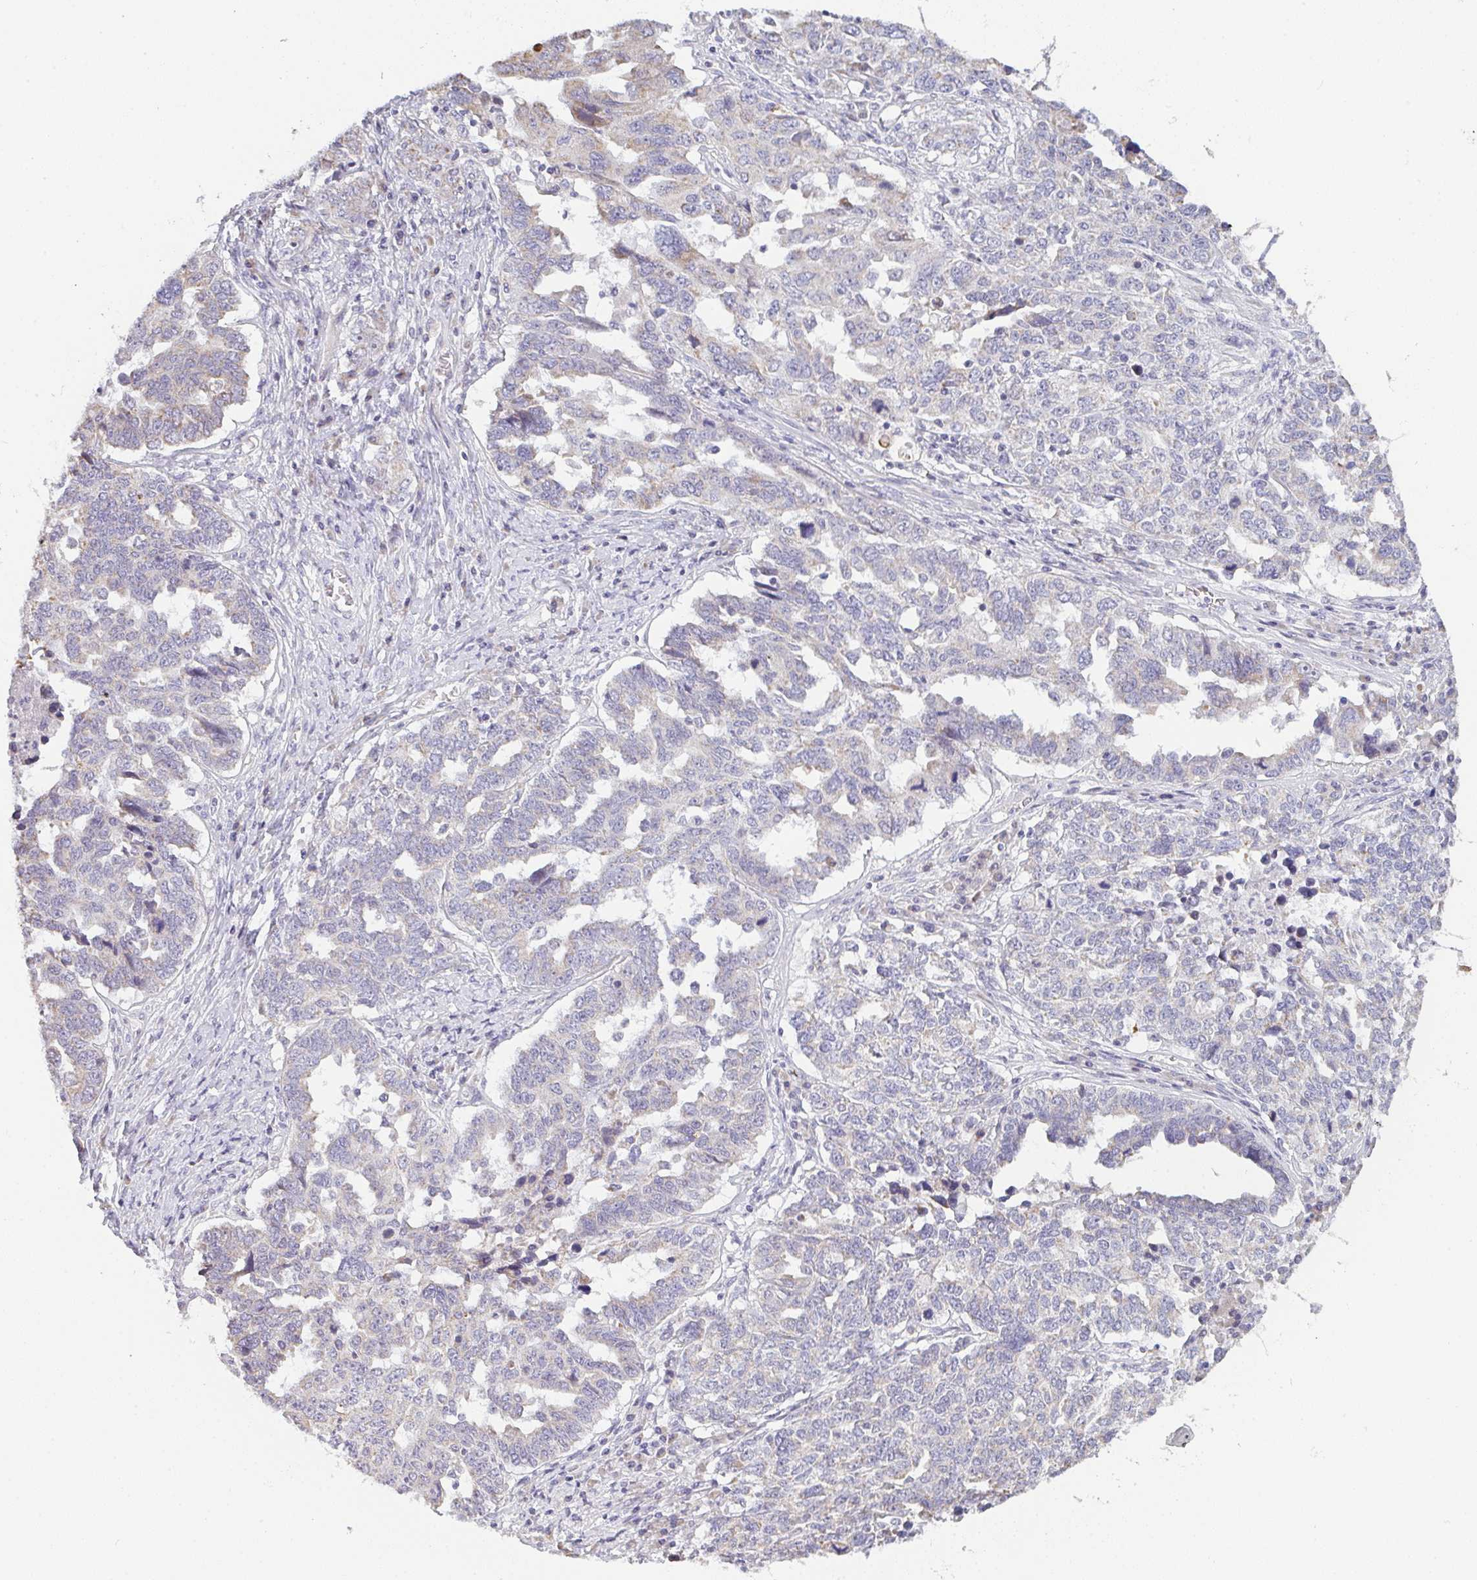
{"staining": {"intensity": "moderate", "quantity": "<25%", "location": "cytoplasmic/membranous"}, "tissue": "ovarian cancer", "cell_type": "Tumor cells", "image_type": "cancer", "snomed": [{"axis": "morphology", "description": "Carcinoma, endometroid"}, {"axis": "topography", "description": "Ovary"}], "caption": "An image of ovarian endometroid carcinoma stained for a protein reveals moderate cytoplasmic/membranous brown staining in tumor cells. The staining was performed using DAB, with brown indicating positive protein expression. Nuclei are stained blue with hematoxylin.", "gene": "CACNA1S", "patient": {"sex": "female", "age": 62}}